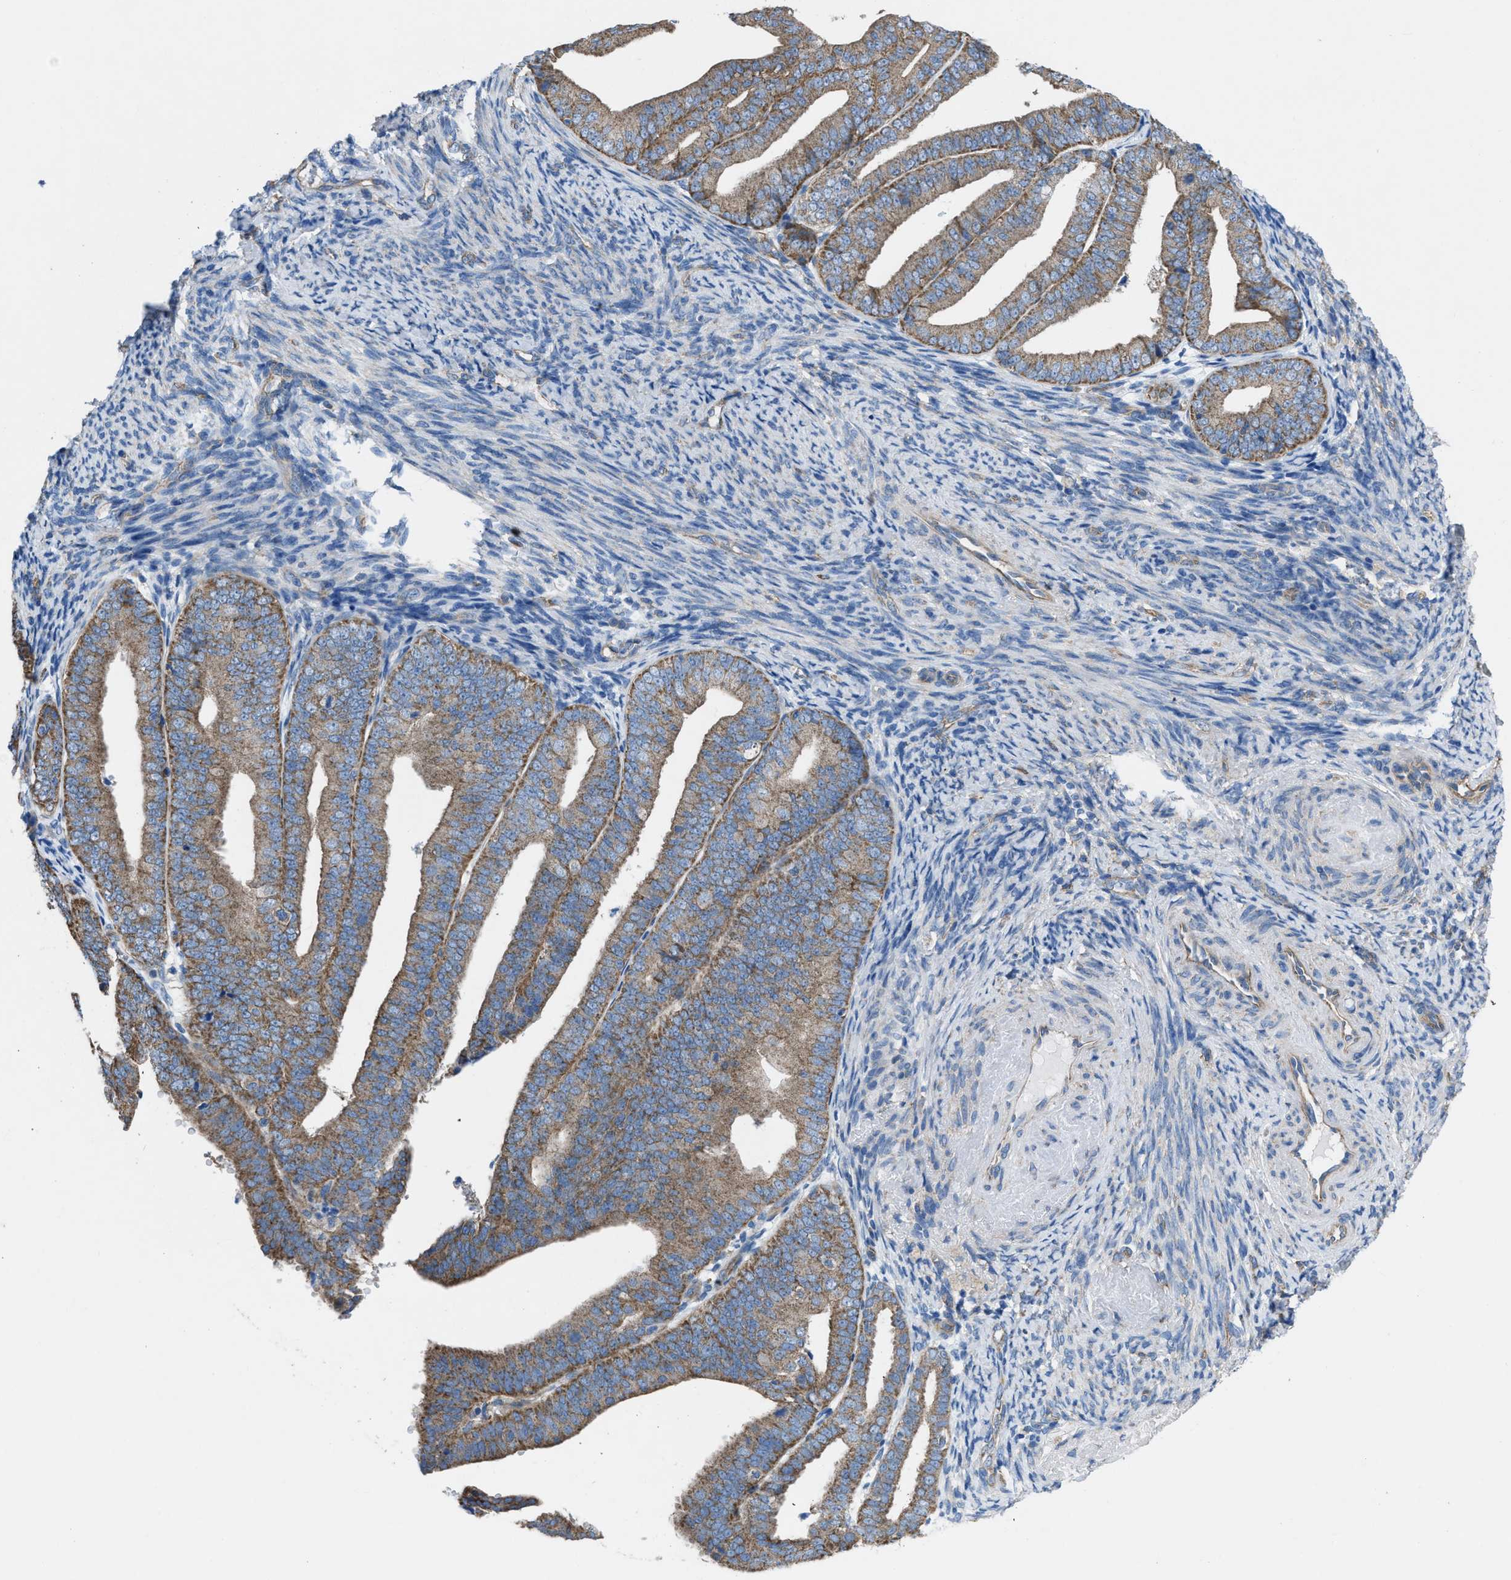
{"staining": {"intensity": "moderate", "quantity": ">75%", "location": "cytoplasmic/membranous"}, "tissue": "endometrial cancer", "cell_type": "Tumor cells", "image_type": "cancer", "snomed": [{"axis": "morphology", "description": "Adenocarcinoma, NOS"}, {"axis": "topography", "description": "Endometrium"}], "caption": "This micrograph displays endometrial adenocarcinoma stained with immunohistochemistry (IHC) to label a protein in brown. The cytoplasmic/membranous of tumor cells show moderate positivity for the protein. Nuclei are counter-stained blue.", "gene": "DOLPP1", "patient": {"sex": "female", "age": 63}}